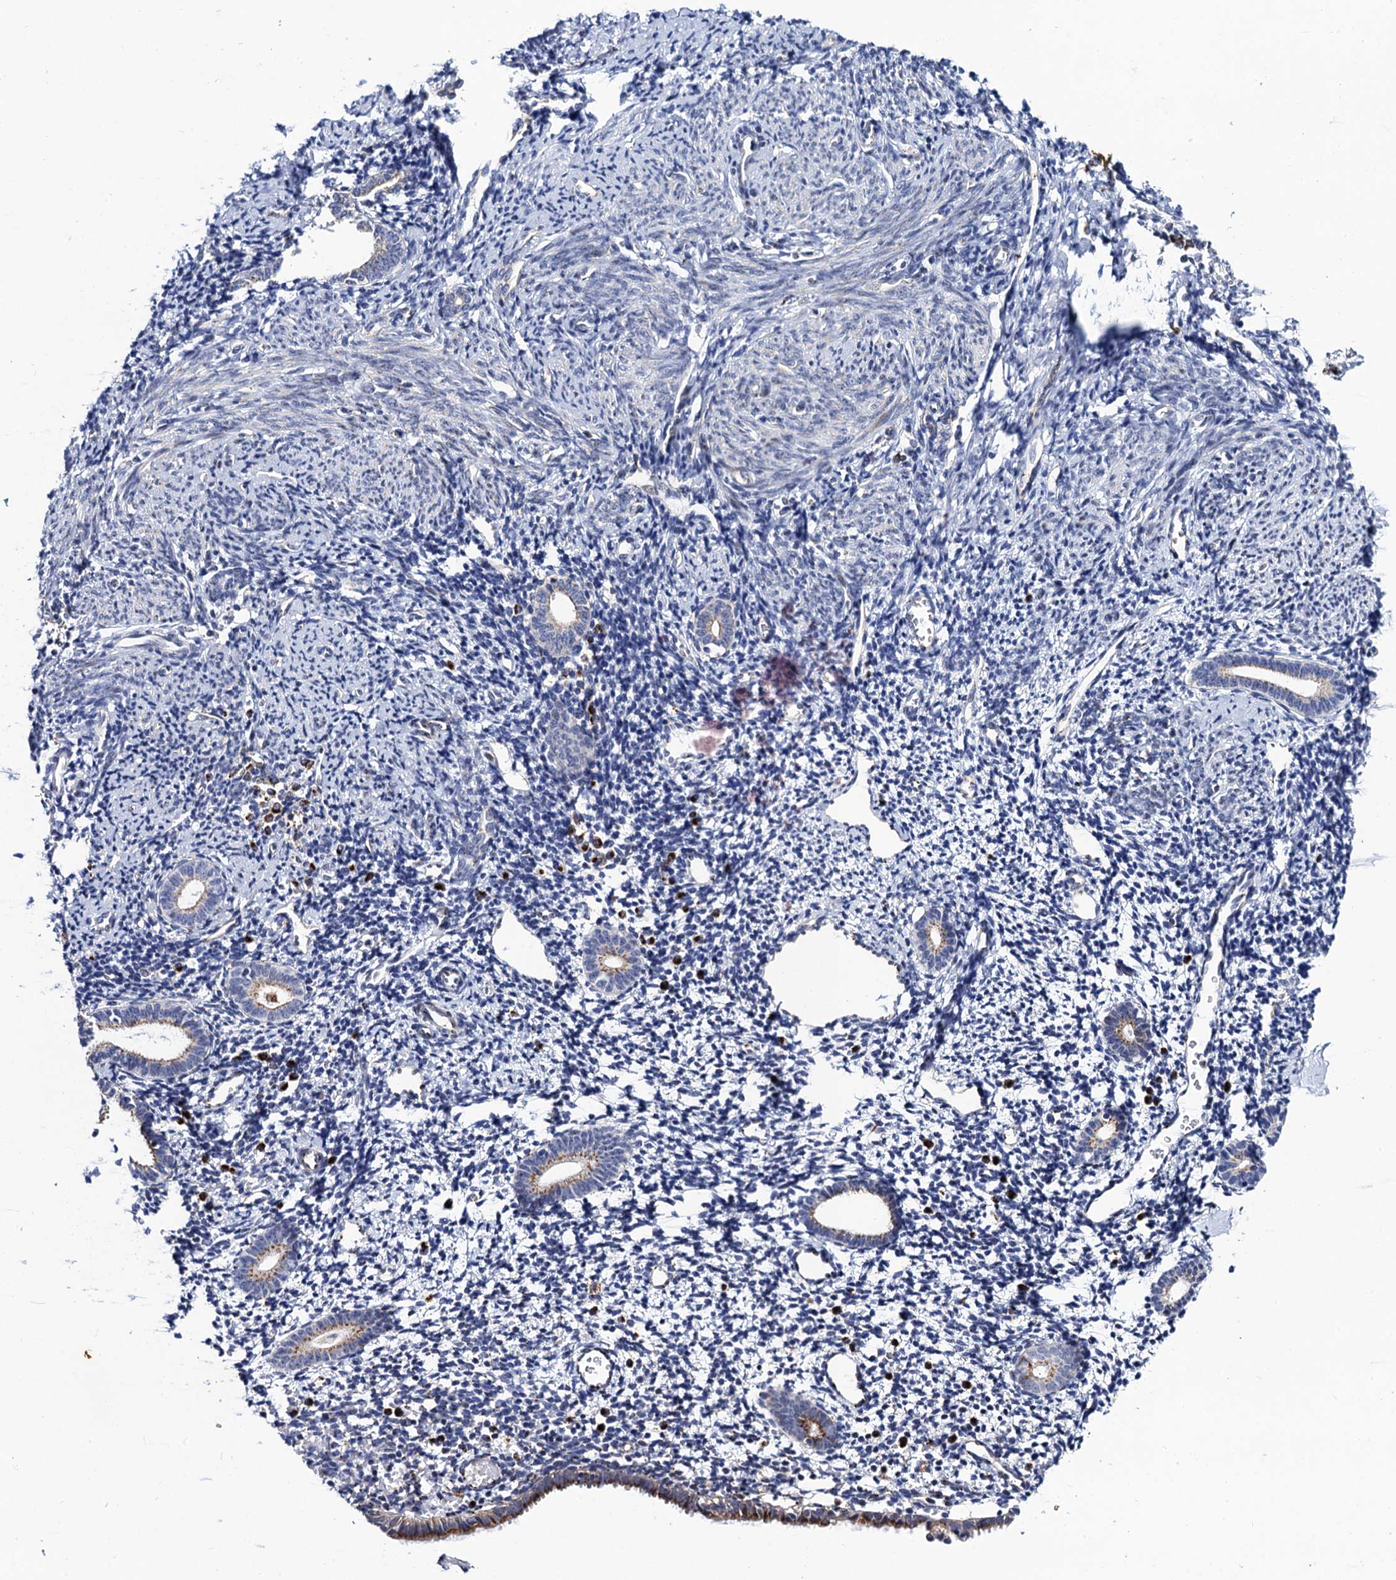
{"staining": {"intensity": "negative", "quantity": "none", "location": "none"}, "tissue": "endometrium", "cell_type": "Cells in endometrial stroma", "image_type": "normal", "snomed": [{"axis": "morphology", "description": "Normal tissue, NOS"}, {"axis": "topography", "description": "Endometrium"}], "caption": "This is an IHC image of benign endometrium. There is no staining in cells in endometrial stroma.", "gene": "THAP2", "patient": {"sex": "female", "age": 56}}